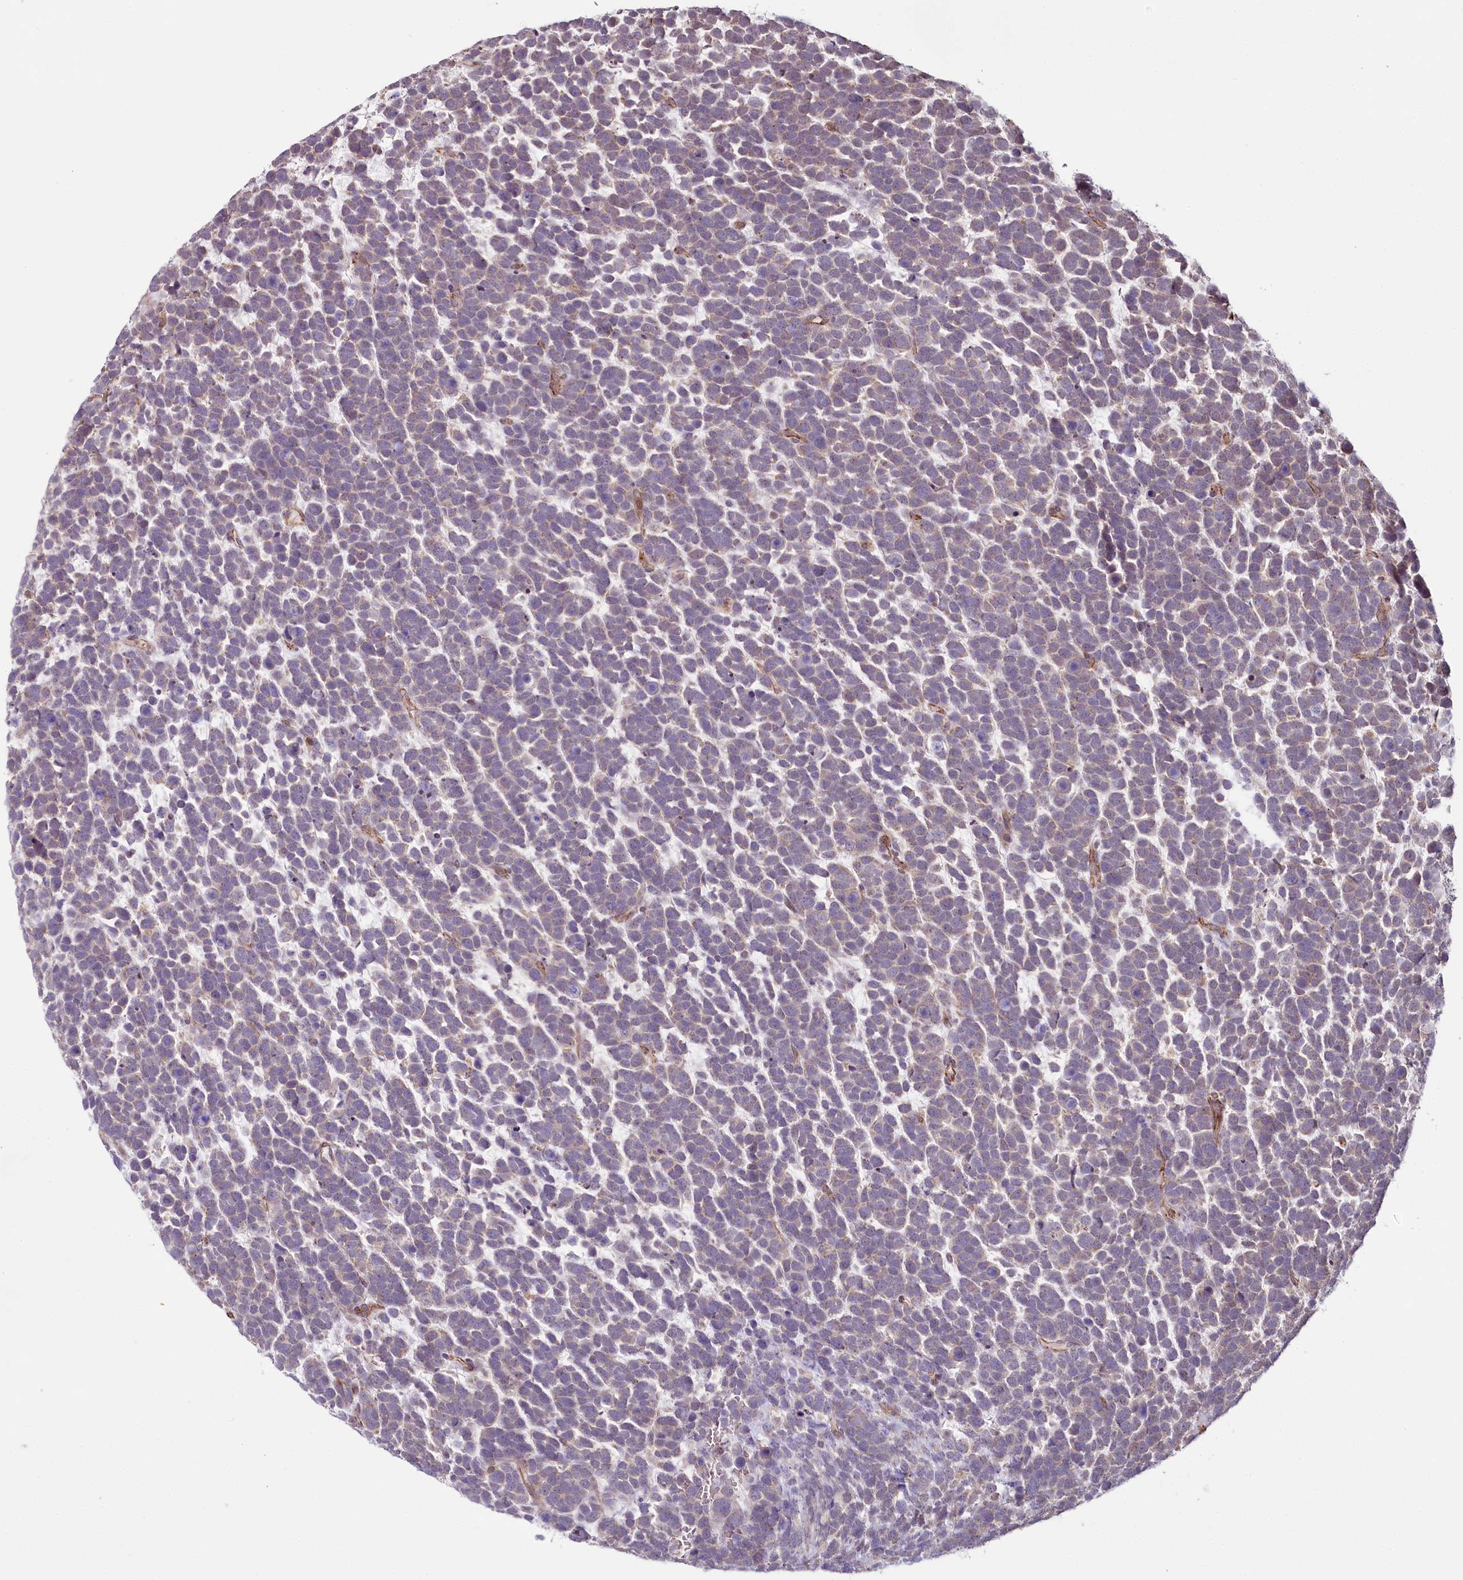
{"staining": {"intensity": "weak", "quantity": "25%-75%", "location": "cytoplasmic/membranous"}, "tissue": "urothelial cancer", "cell_type": "Tumor cells", "image_type": "cancer", "snomed": [{"axis": "morphology", "description": "Urothelial carcinoma, High grade"}, {"axis": "topography", "description": "Urinary bladder"}], "caption": "An image showing weak cytoplasmic/membranous expression in about 25%-75% of tumor cells in urothelial carcinoma (high-grade), as visualized by brown immunohistochemical staining.", "gene": "ALKBH8", "patient": {"sex": "female", "age": 82}}